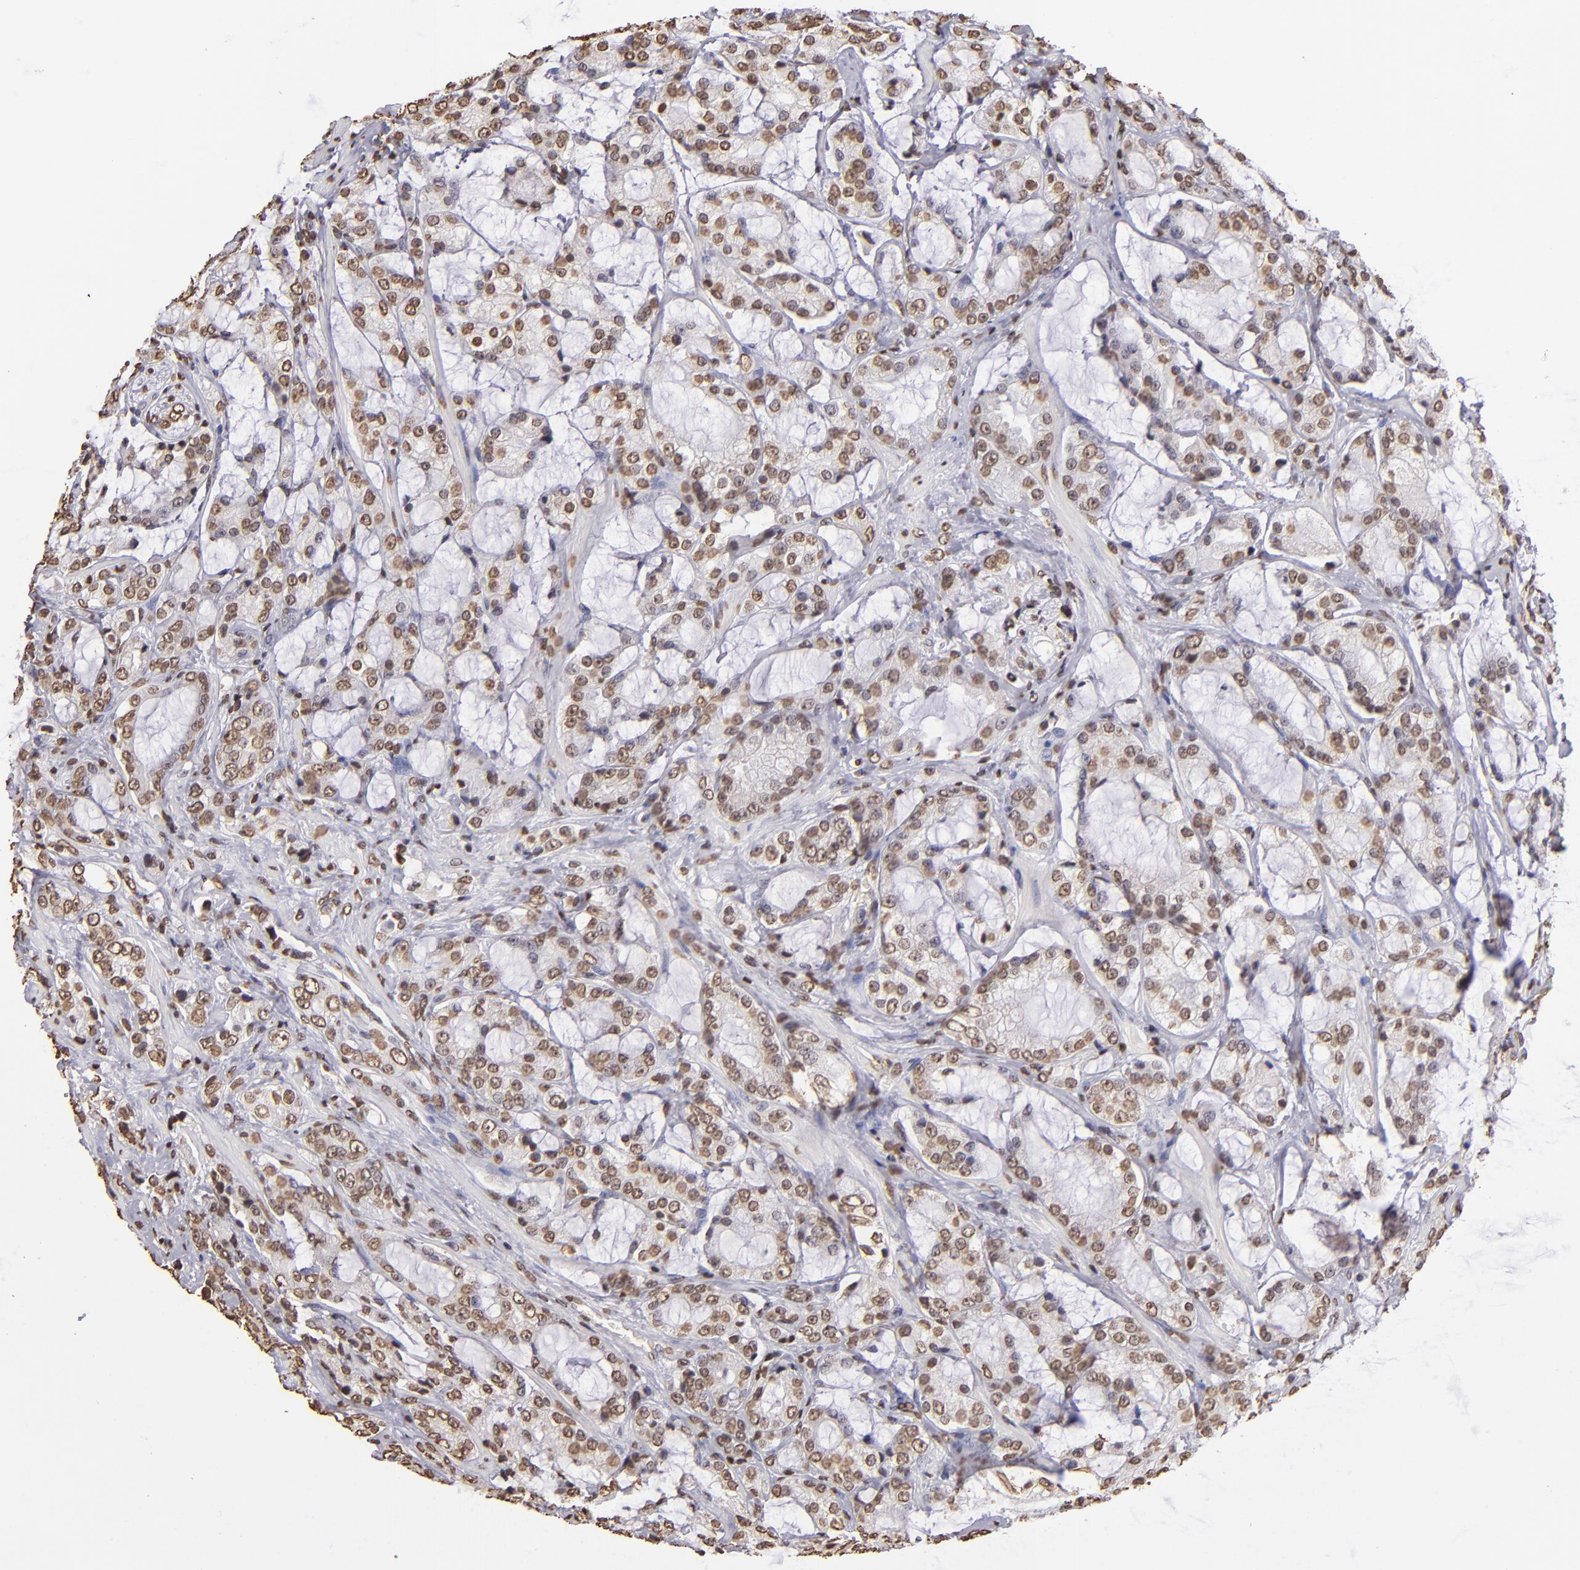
{"staining": {"intensity": "moderate", "quantity": ">75%", "location": "nuclear"}, "tissue": "prostate cancer", "cell_type": "Tumor cells", "image_type": "cancer", "snomed": [{"axis": "morphology", "description": "Adenocarcinoma, Medium grade"}, {"axis": "topography", "description": "Prostate"}], "caption": "An immunohistochemistry (IHC) photomicrograph of neoplastic tissue is shown. Protein staining in brown highlights moderate nuclear positivity in adenocarcinoma (medium-grade) (prostate) within tumor cells.", "gene": "LBX1", "patient": {"sex": "male", "age": 70}}